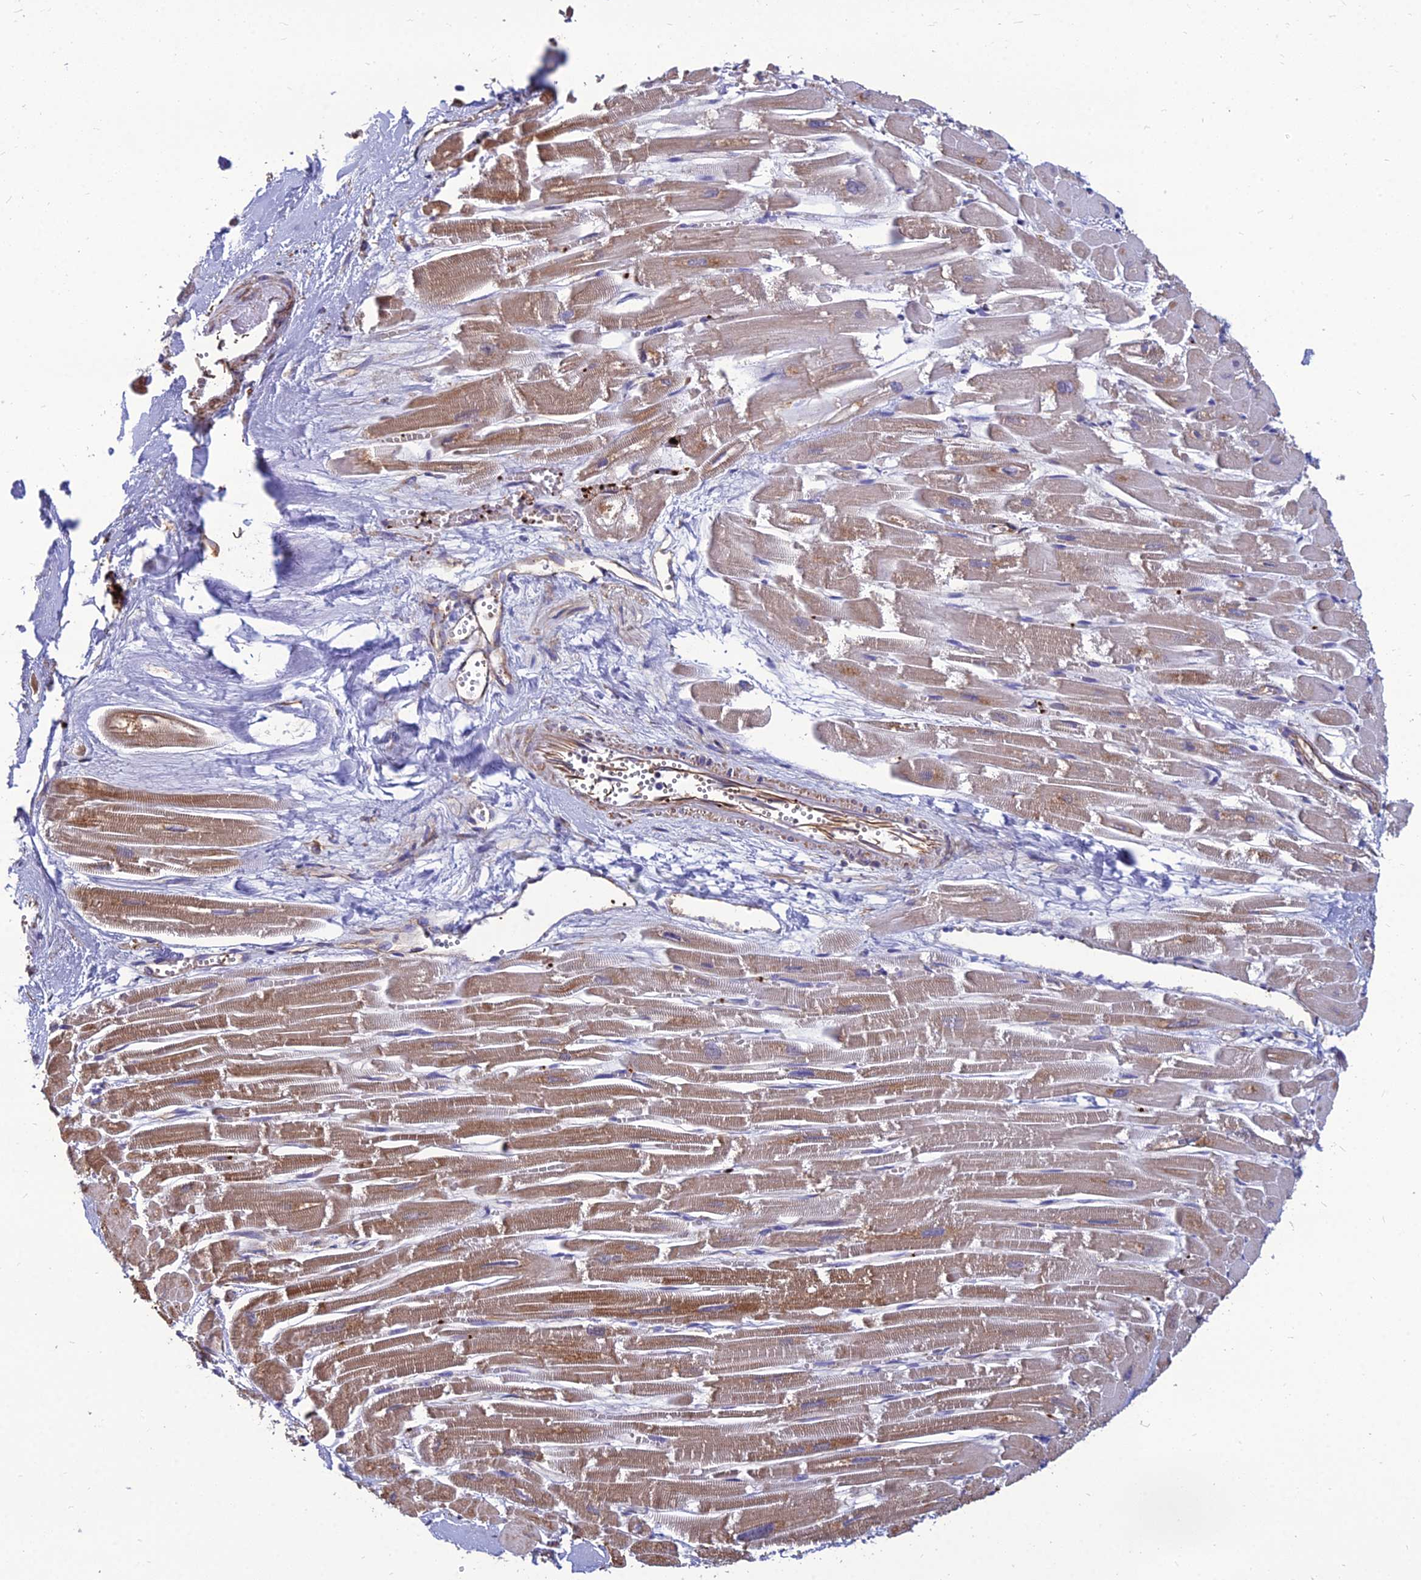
{"staining": {"intensity": "moderate", "quantity": "25%-75%", "location": "cytoplasmic/membranous"}, "tissue": "heart muscle", "cell_type": "Cardiomyocytes", "image_type": "normal", "snomed": [{"axis": "morphology", "description": "Normal tissue, NOS"}, {"axis": "topography", "description": "Heart"}], "caption": "Unremarkable heart muscle reveals moderate cytoplasmic/membranous positivity in approximately 25%-75% of cardiomyocytes.", "gene": "PSMD11", "patient": {"sex": "male", "age": 54}}